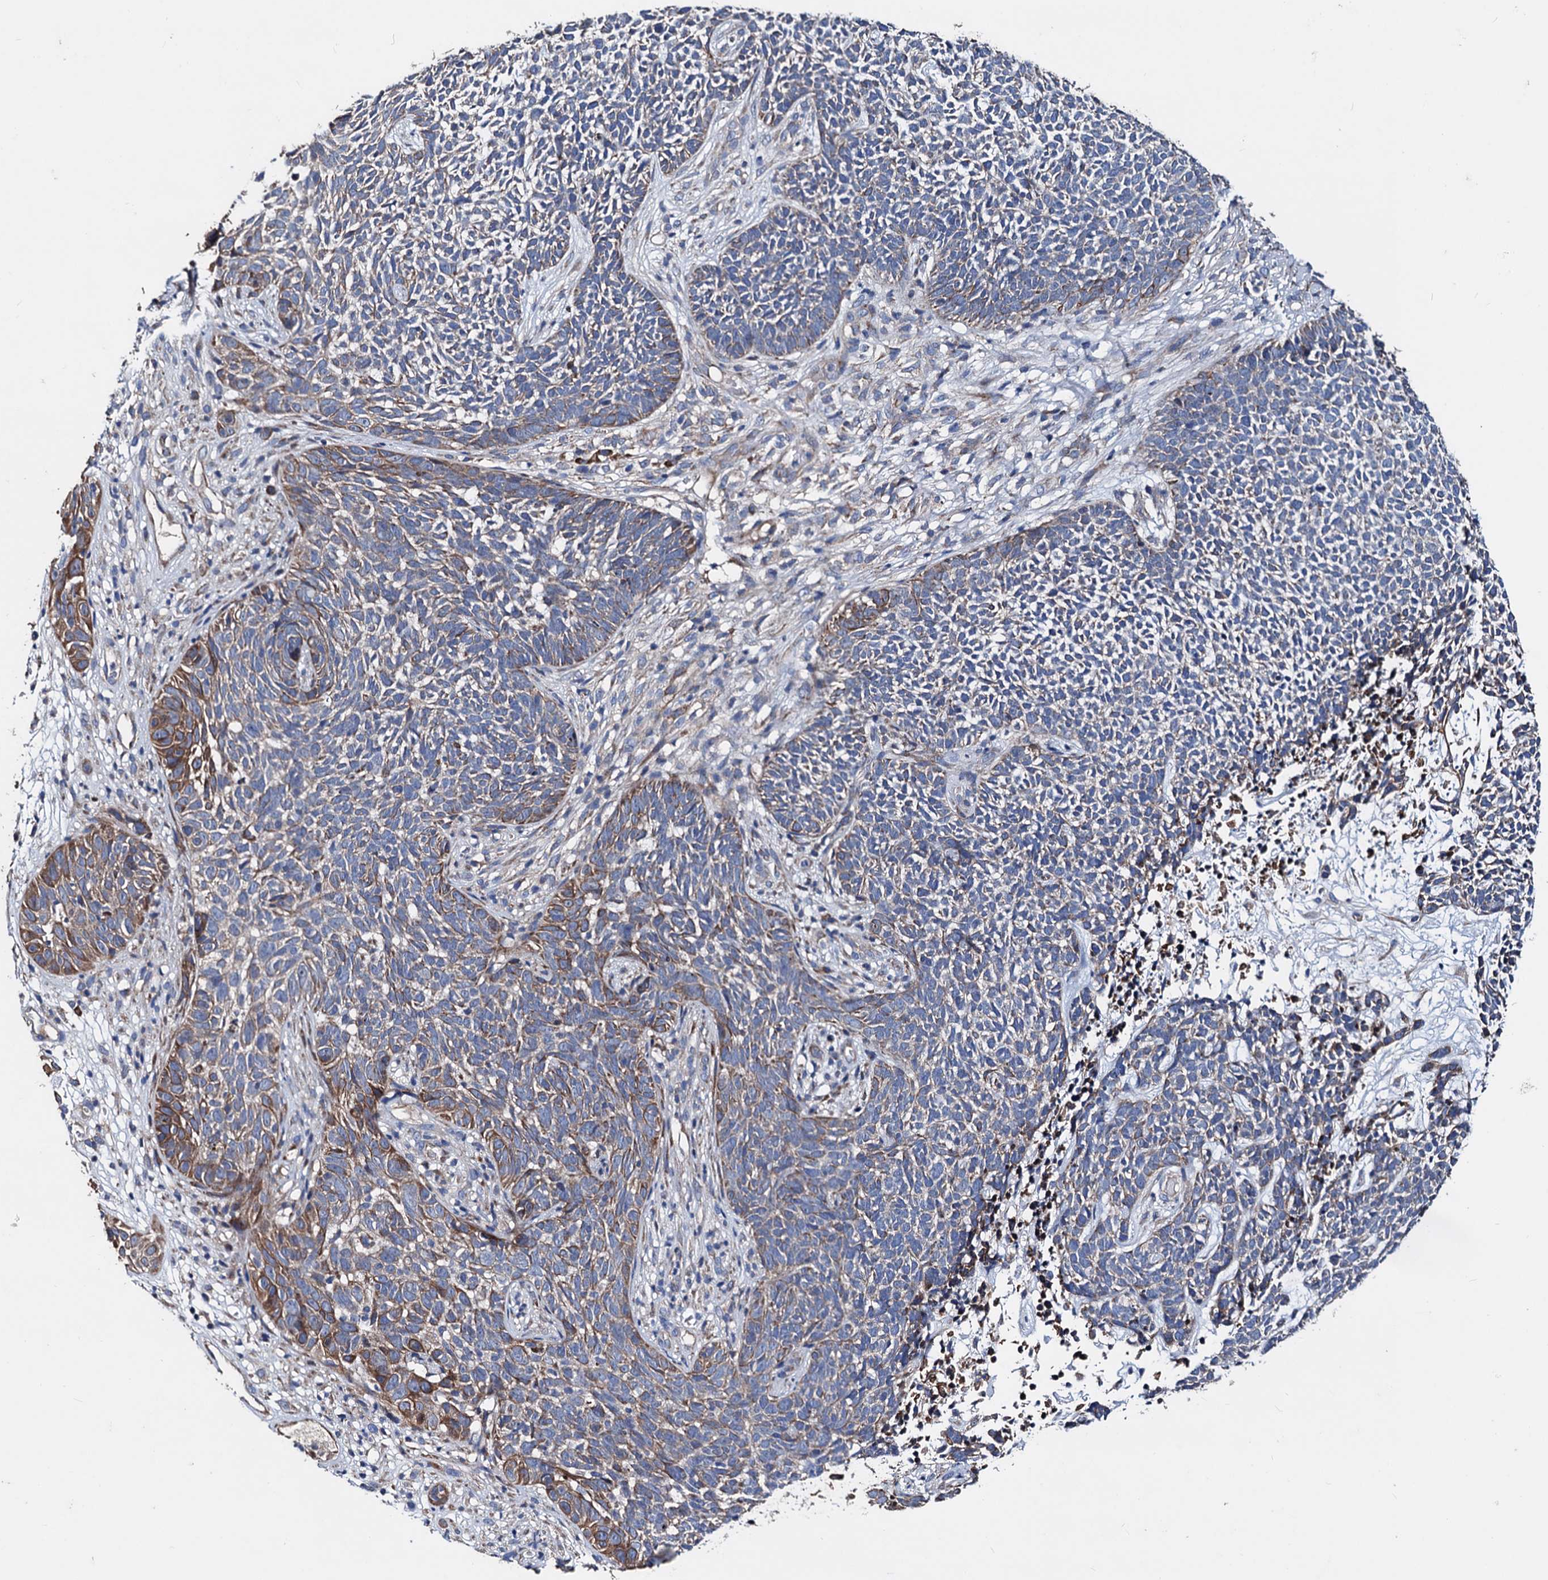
{"staining": {"intensity": "moderate", "quantity": "25%-75%", "location": "cytoplasmic/membranous"}, "tissue": "skin cancer", "cell_type": "Tumor cells", "image_type": "cancer", "snomed": [{"axis": "morphology", "description": "Basal cell carcinoma"}, {"axis": "topography", "description": "Skin"}], "caption": "Skin cancer stained for a protein displays moderate cytoplasmic/membranous positivity in tumor cells. Nuclei are stained in blue.", "gene": "AKAP11", "patient": {"sex": "female", "age": 84}}